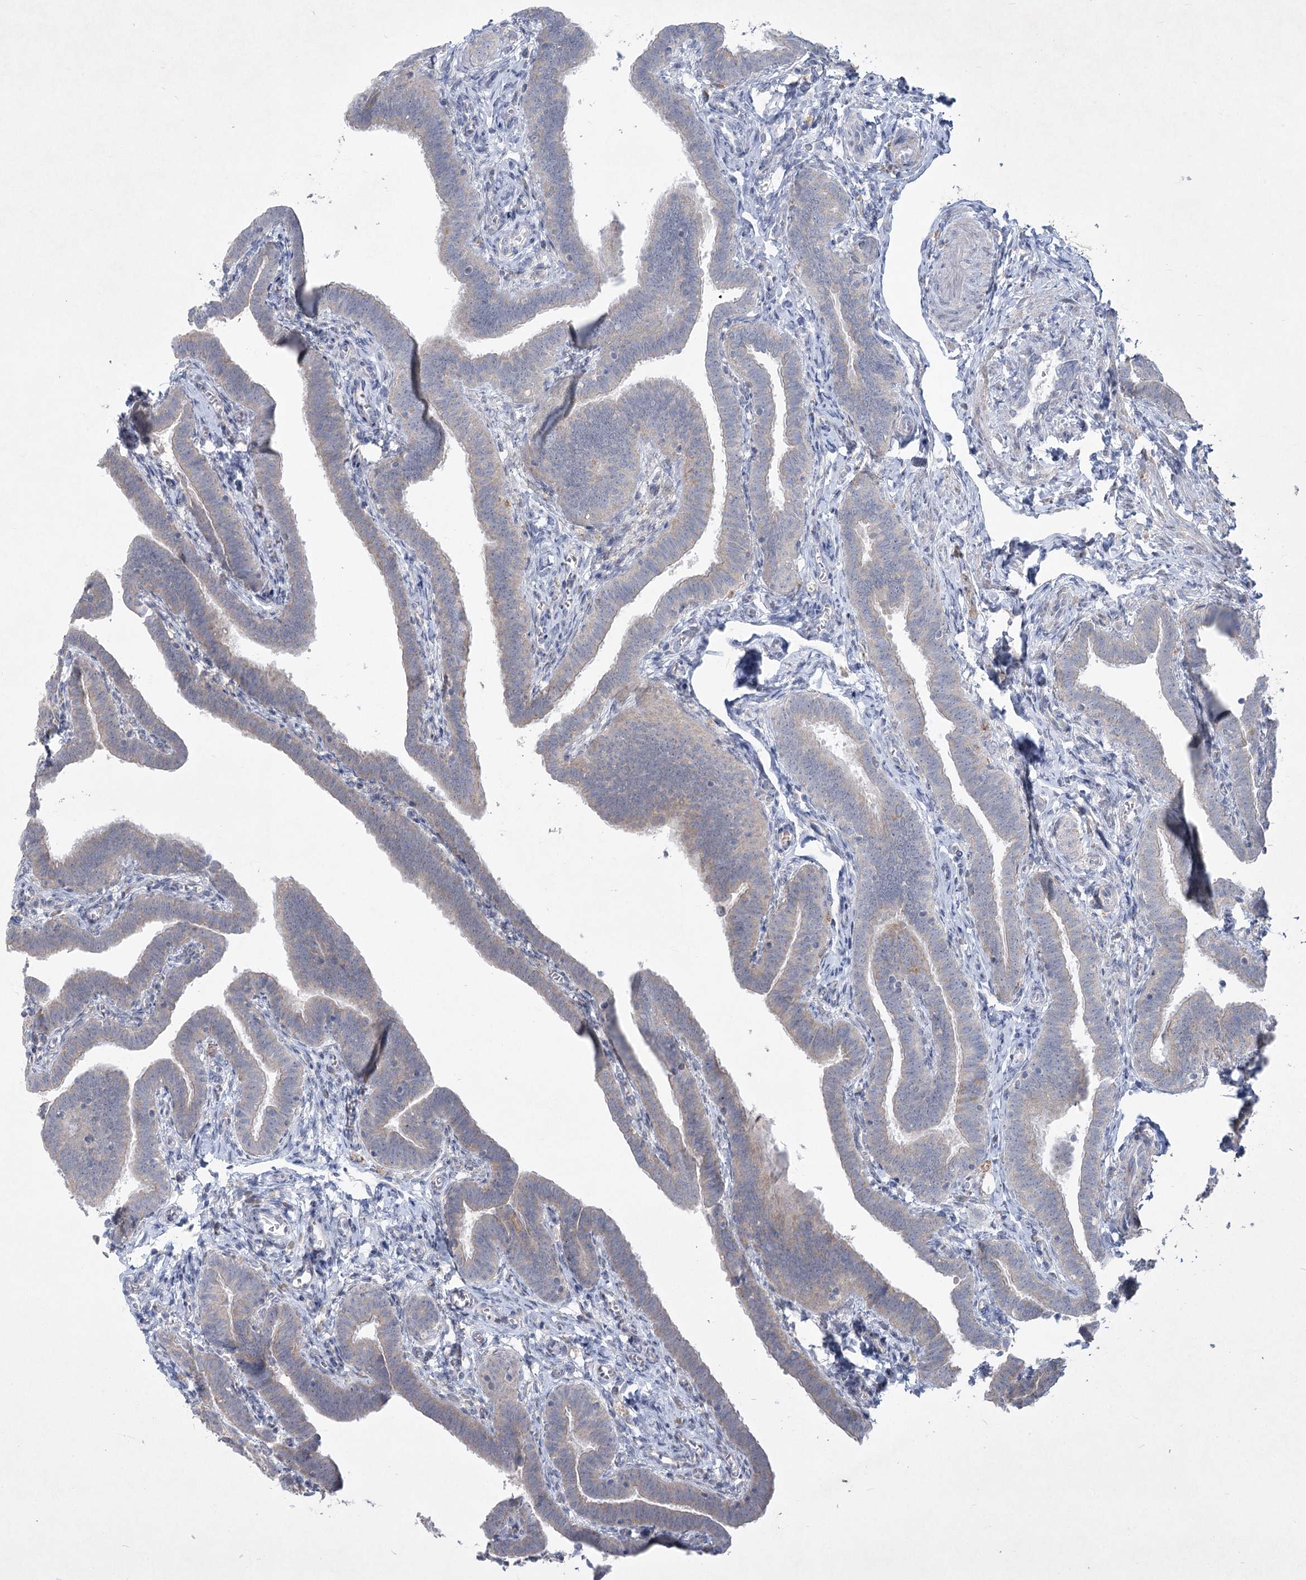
{"staining": {"intensity": "weak", "quantity": "<25%", "location": "cytoplasmic/membranous"}, "tissue": "fallopian tube", "cell_type": "Glandular cells", "image_type": "normal", "snomed": [{"axis": "morphology", "description": "Normal tissue, NOS"}, {"axis": "topography", "description": "Fallopian tube"}], "caption": "IHC image of normal fallopian tube: human fallopian tube stained with DAB displays no significant protein staining in glandular cells.", "gene": "PLA2G12A", "patient": {"sex": "female", "age": 36}}